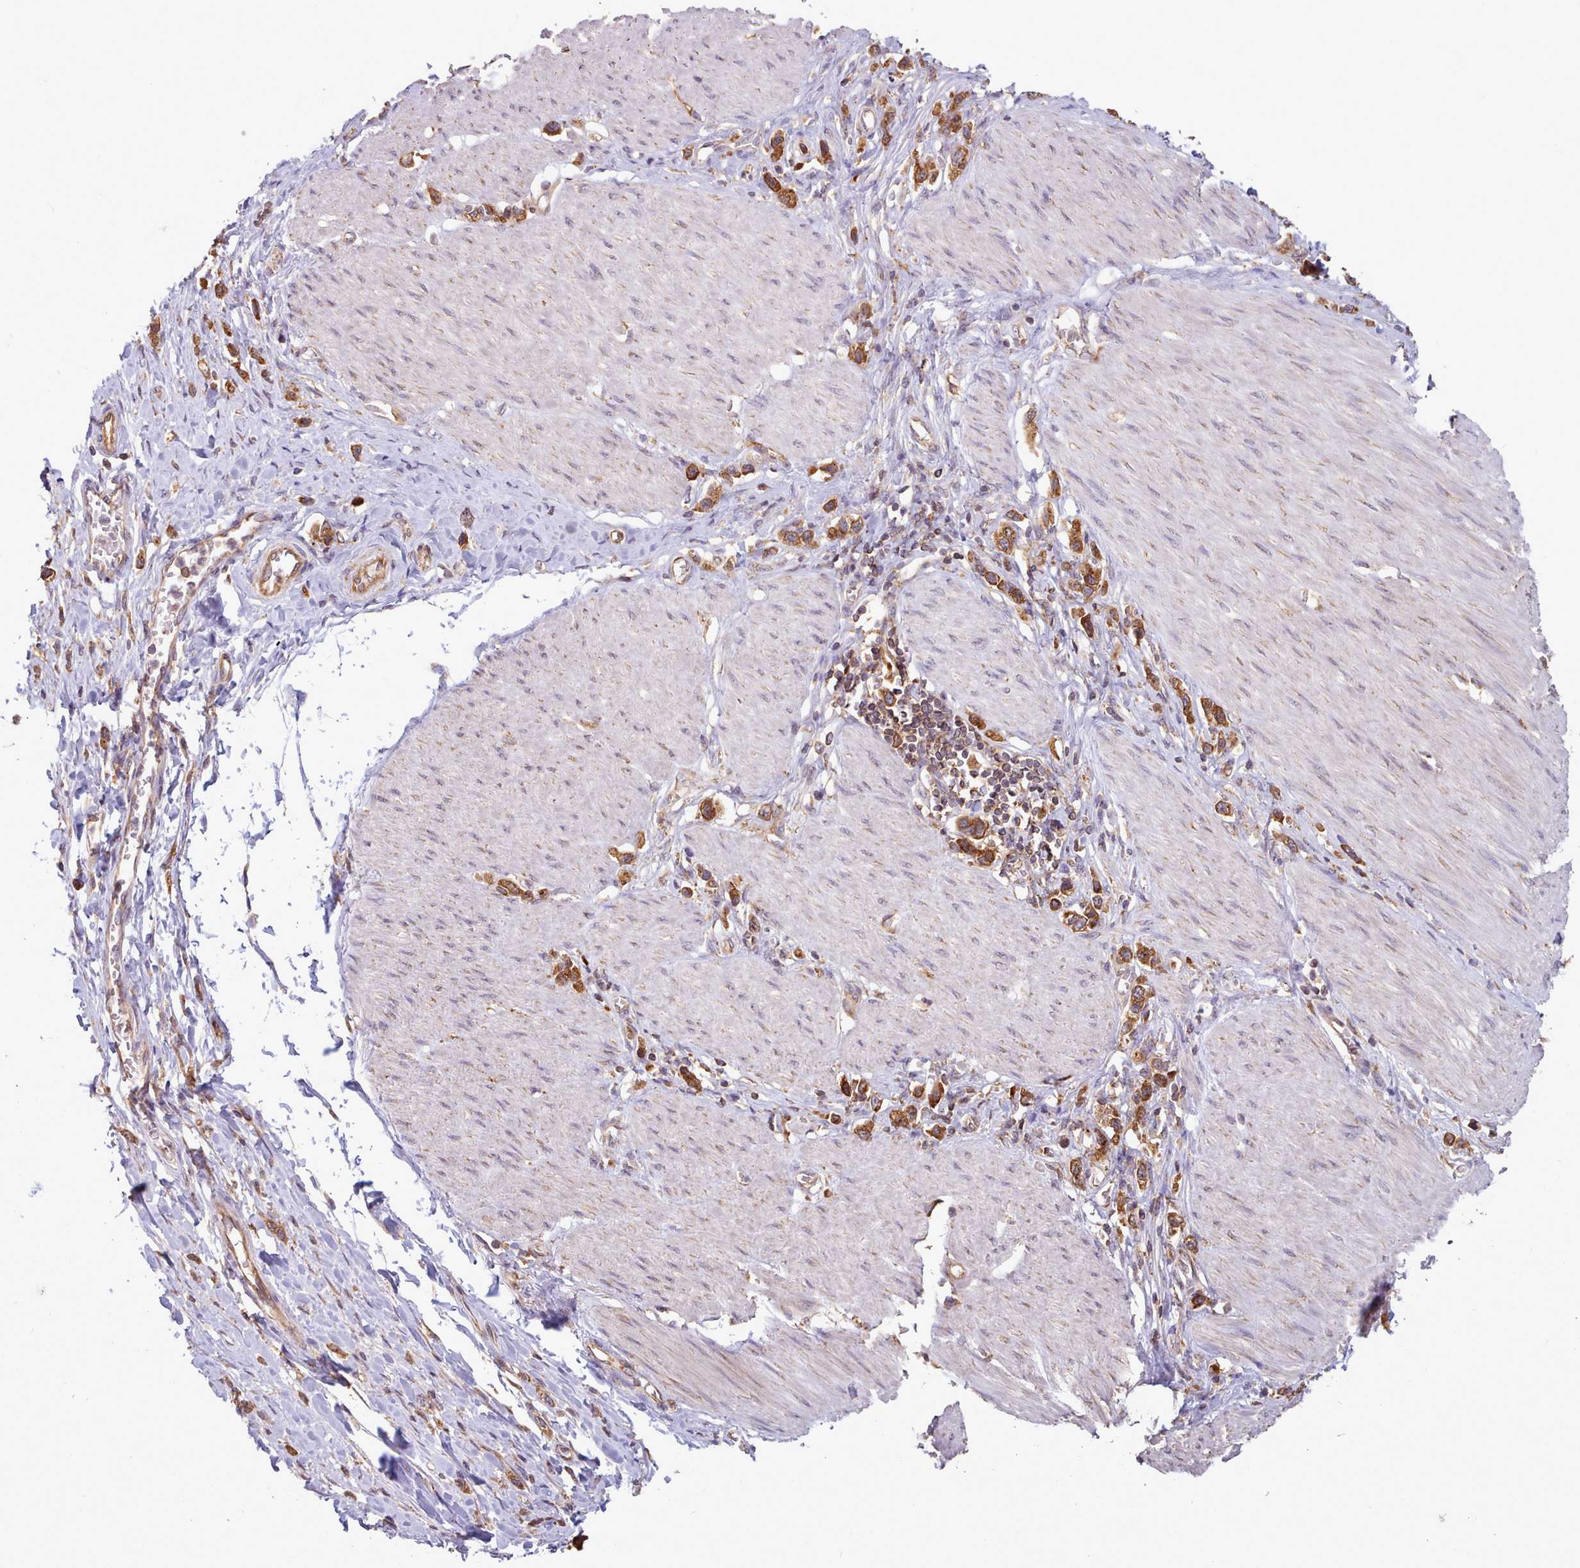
{"staining": {"intensity": "strong", "quantity": ">75%", "location": "cytoplasmic/membranous"}, "tissue": "stomach cancer", "cell_type": "Tumor cells", "image_type": "cancer", "snomed": [{"axis": "morphology", "description": "Adenocarcinoma, NOS"}, {"axis": "topography", "description": "Stomach"}], "caption": "Protein expression analysis of stomach adenocarcinoma reveals strong cytoplasmic/membranous staining in about >75% of tumor cells. The protein is stained brown, and the nuclei are stained in blue (DAB IHC with brightfield microscopy, high magnification).", "gene": "CRYBG1", "patient": {"sex": "female", "age": 65}}